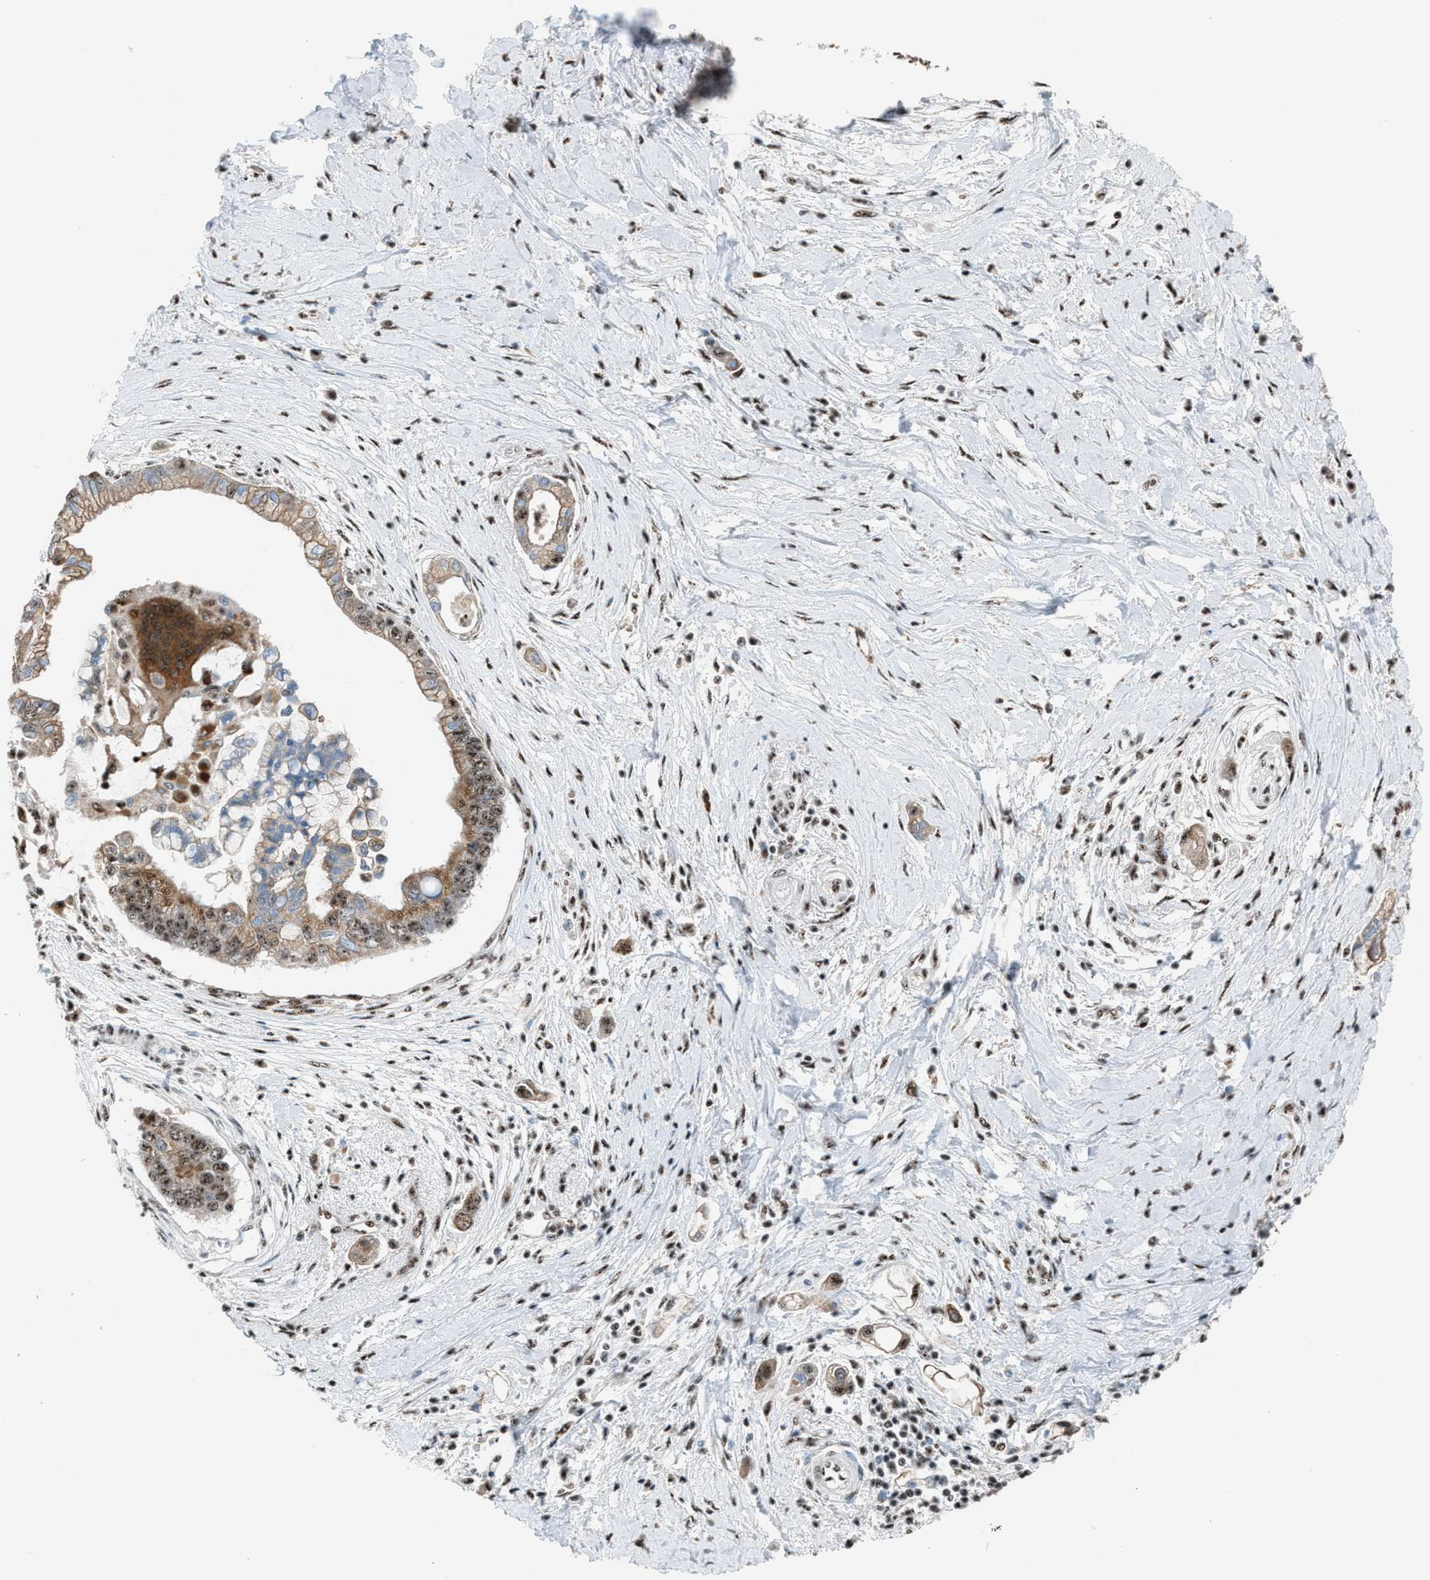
{"staining": {"intensity": "moderate", "quantity": ">75%", "location": "cytoplasmic/membranous,nuclear"}, "tissue": "pancreatic cancer", "cell_type": "Tumor cells", "image_type": "cancer", "snomed": [{"axis": "morphology", "description": "Adenocarcinoma, NOS"}, {"axis": "topography", "description": "Pancreas"}], "caption": "IHC of human adenocarcinoma (pancreatic) demonstrates medium levels of moderate cytoplasmic/membranous and nuclear staining in approximately >75% of tumor cells.", "gene": "CENPP", "patient": {"sex": "male", "age": 59}}